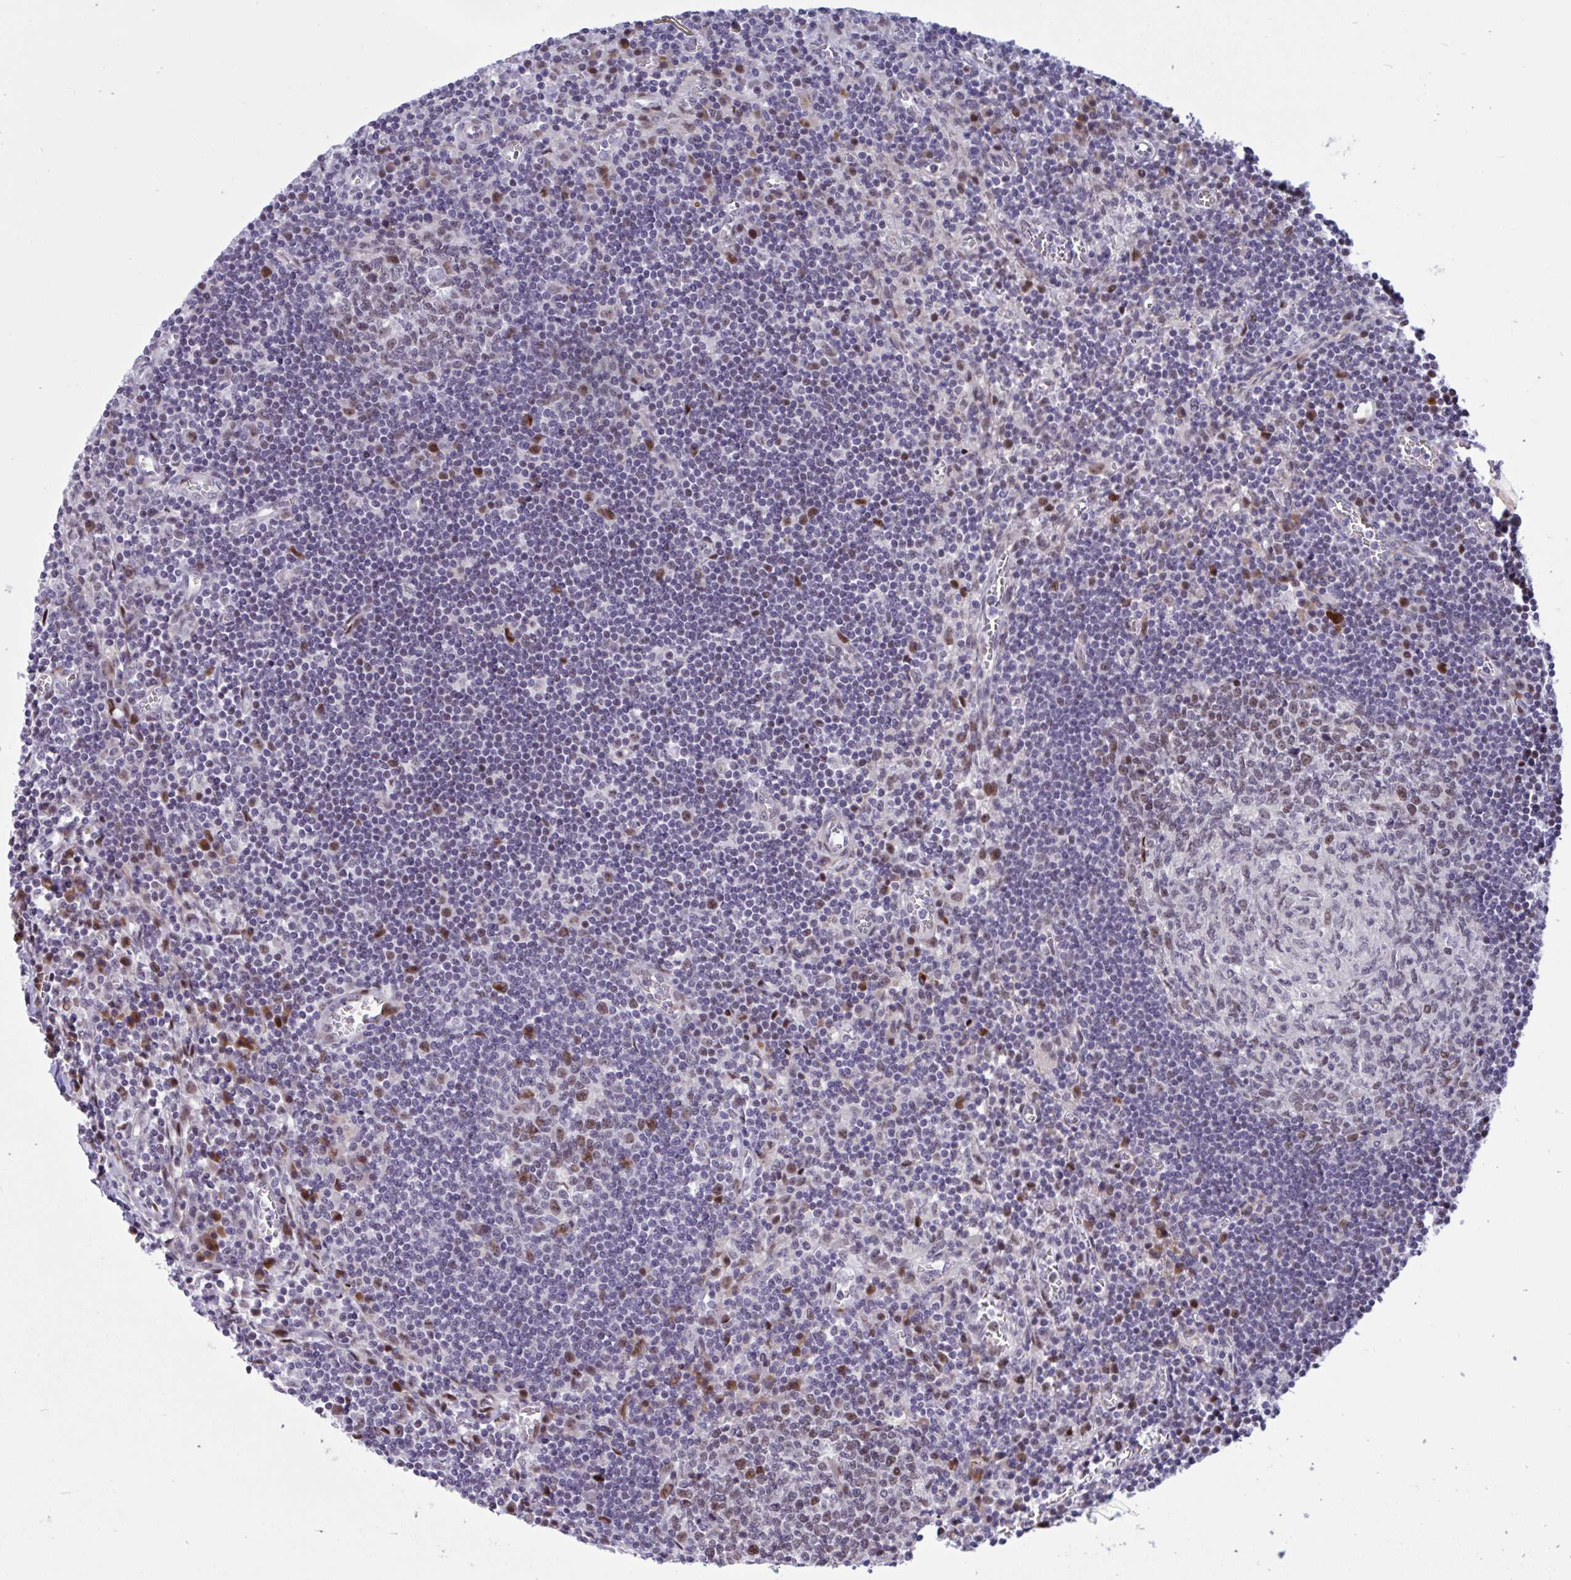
{"staining": {"intensity": "weak", "quantity": "25%-75%", "location": "nuclear"}, "tissue": "lymph node", "cell_type": "Germinal center cells", "image_type": "normal", "snomed": [{"axis": "morphology", "description": "Normal tissue, NOS"}, {"axis": "topography", "description": "Lymph node"}], "caption": "A brown stain highlights weak nuclear staining of a protein in germinal center cells of benign lymph node.", "gene": "RBL1", "patient": {"sex": "male", "age": 67}}